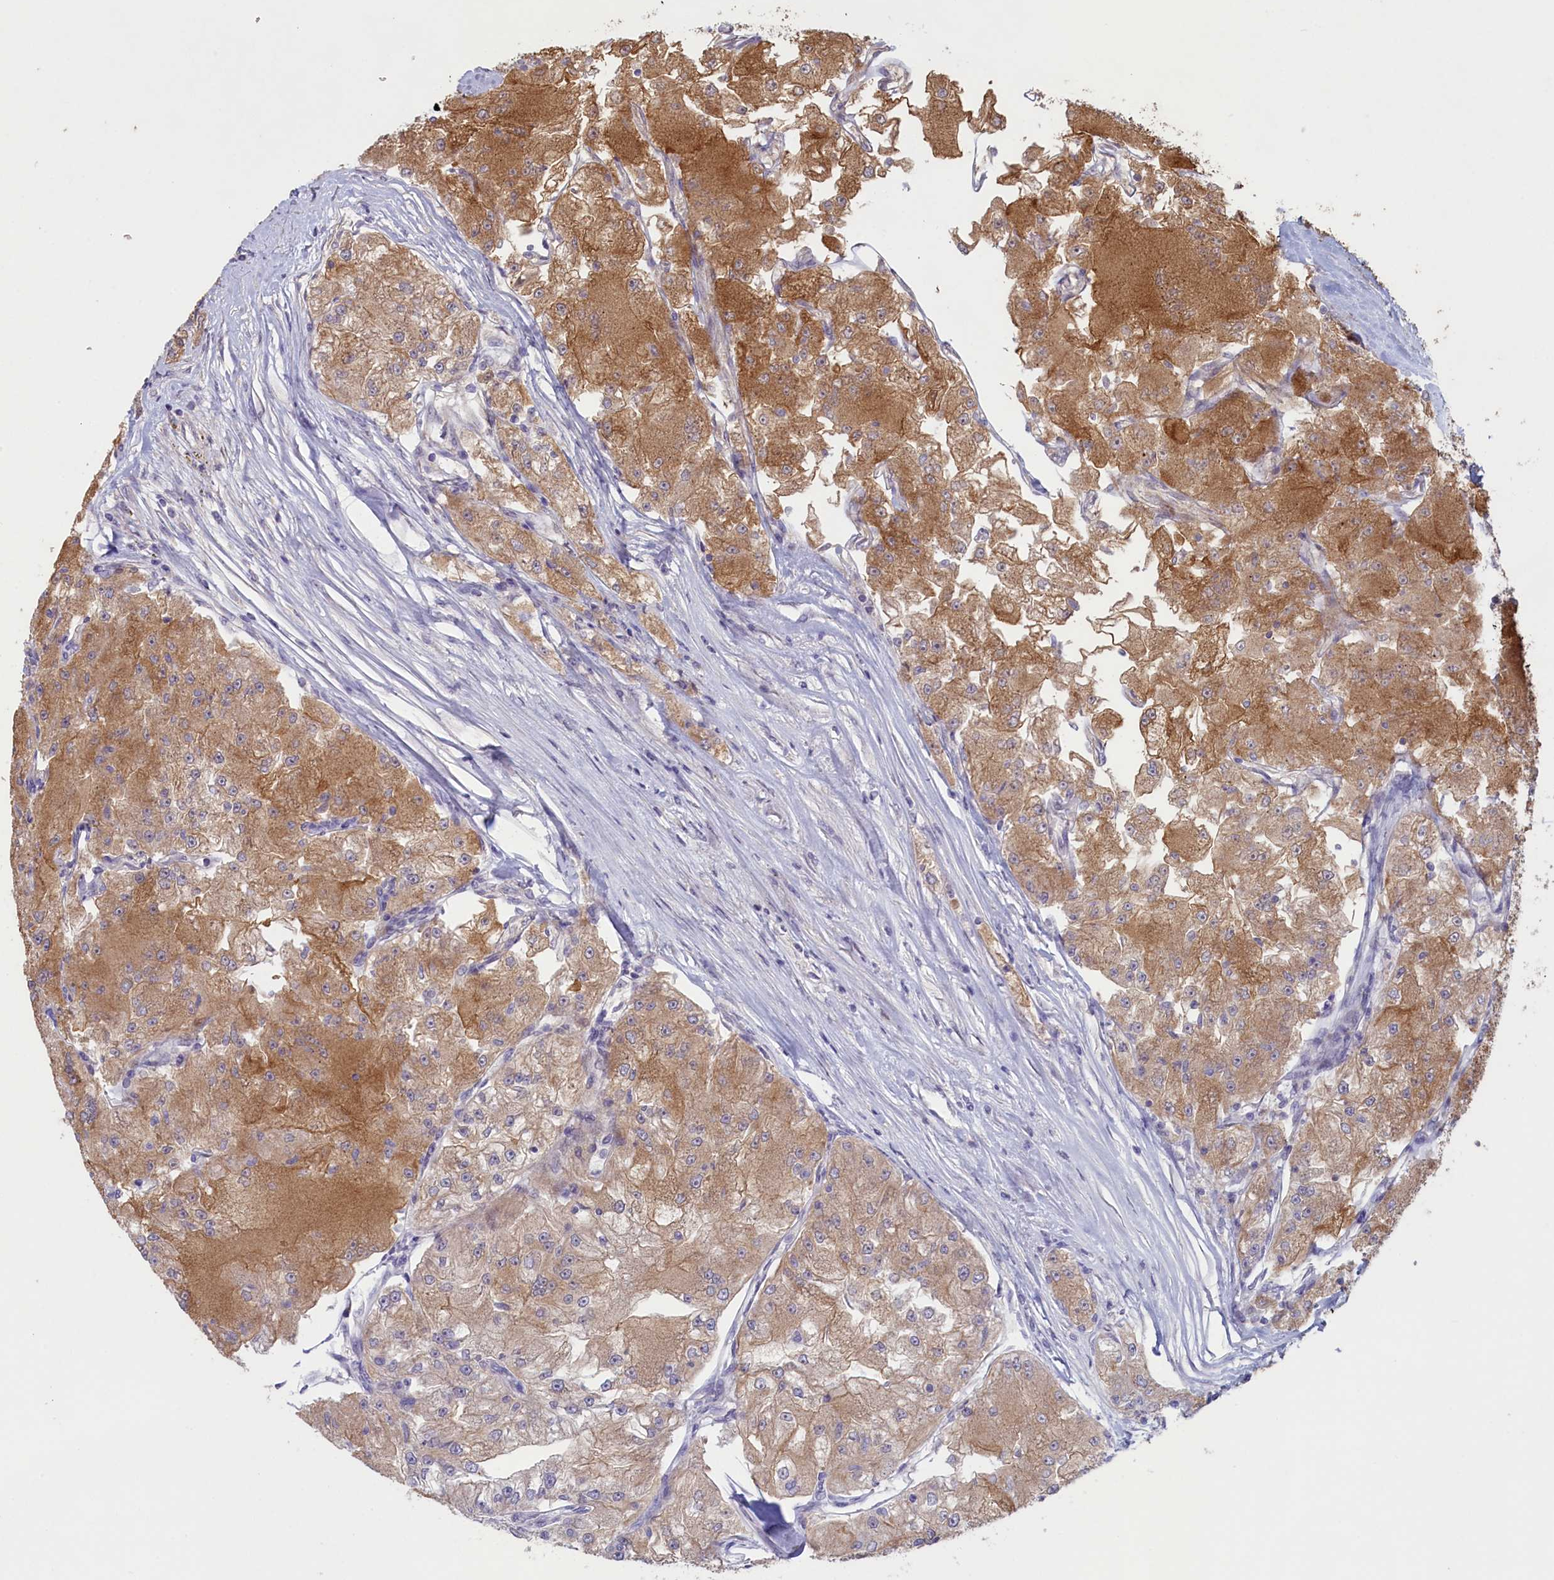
{"staining": {"intensity": "moderate", "quantity": ">75%", "location": "cytoplasmic/membranous"}, "tissue": "renal cancer", "cell_type": "Tumor cells", "image_type": "cancer", "snomed": [{"axis": "morphology", "description": "Adenocarcinoma, NOS"}, {"axis": "topography", "description": "Kidney"}], "caption": "Immunohistochemistry (IHC) staining of renal cancer, which demonstrates medium levels of moderate cytoplasmic/membranous positivity in approximately >75% of tumor cells indicating moderate cytoplasmic/membranous protein staining. The staining was performed using DAB (brown) for protein detection and nuclei were counterstained in hematoxylin (blue).", "gene": "CIAO2B", "patient": {"sex": "female", "age": 72}}